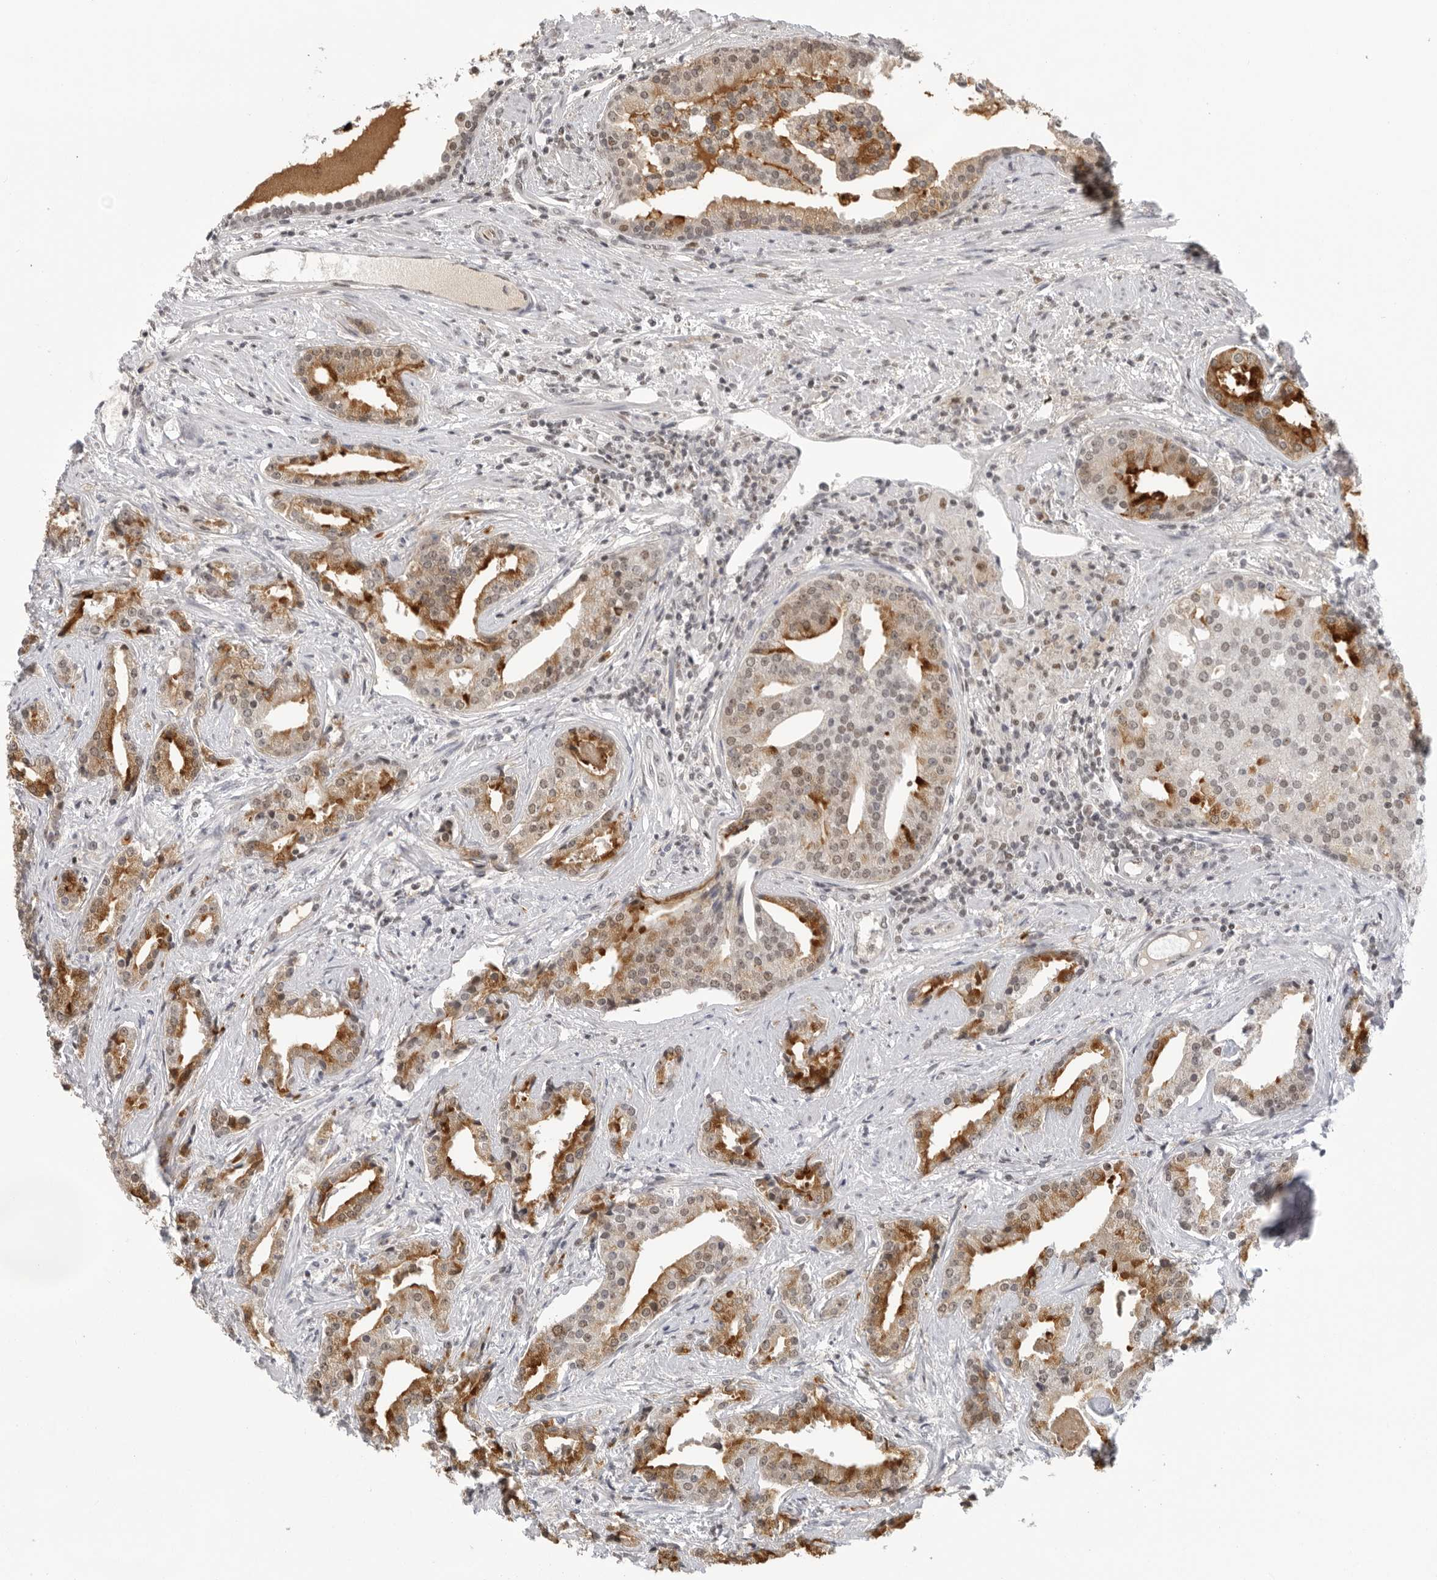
{"staining": {"intensity": "strong", "quantity": "25%-75%", "location": "cytoplasmic/membranous"}, "tissue": "prostate cancer", "cell_type": "Tumor cells", "image_type": "cancer", "snomed": [{"axis": "morphology", "description": "Adenocarcinoma, Low grade"}, {"axis": "topography", "description": "Prostate"}], "caption": "A high amount of strong cytoplasmic/membranous expression is identified in about 25%-75% of tumor cells in prostate cancer tissue.", "gene": "RPA2", "patient": {"sex": "male", "age": 67}}